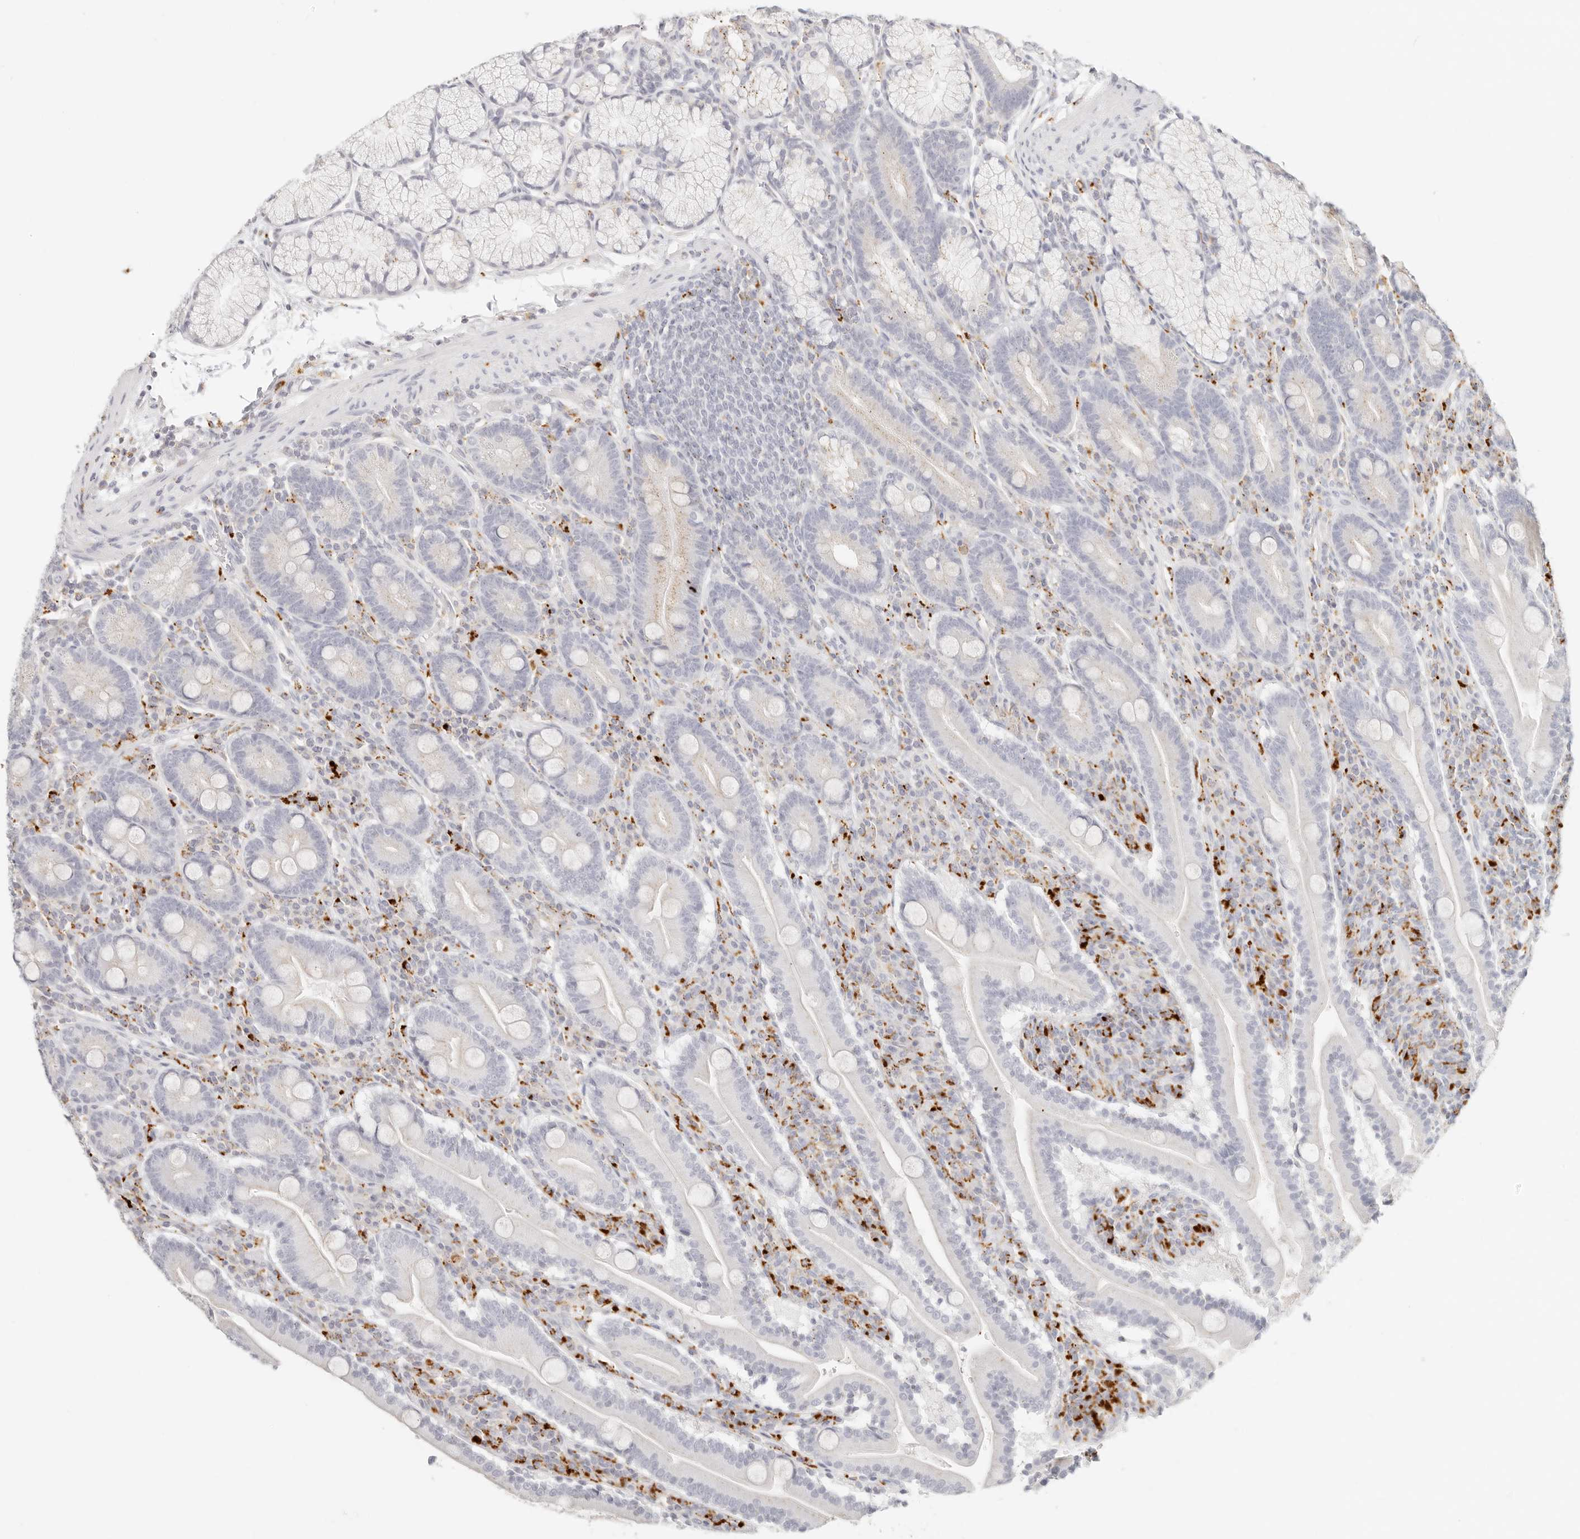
{"staining": {"intensity": "negative", "quantity": "none", "location": "none"}, "tissue": "duodenum", "cell_type": "Glandular cells", "image_type": "normal", "snomed": [{"axis": "morphology", "description": "Normal tissue, NOS"}, {"axis": "topography", "description": "Duodenum"}], "caption": "IHC of unremarkable duodenum displays no staining in glandular cells. (DAB IHC, high magnification).", "gene": "RNASET2", "patient": {"sex": "male", "age": 35}}